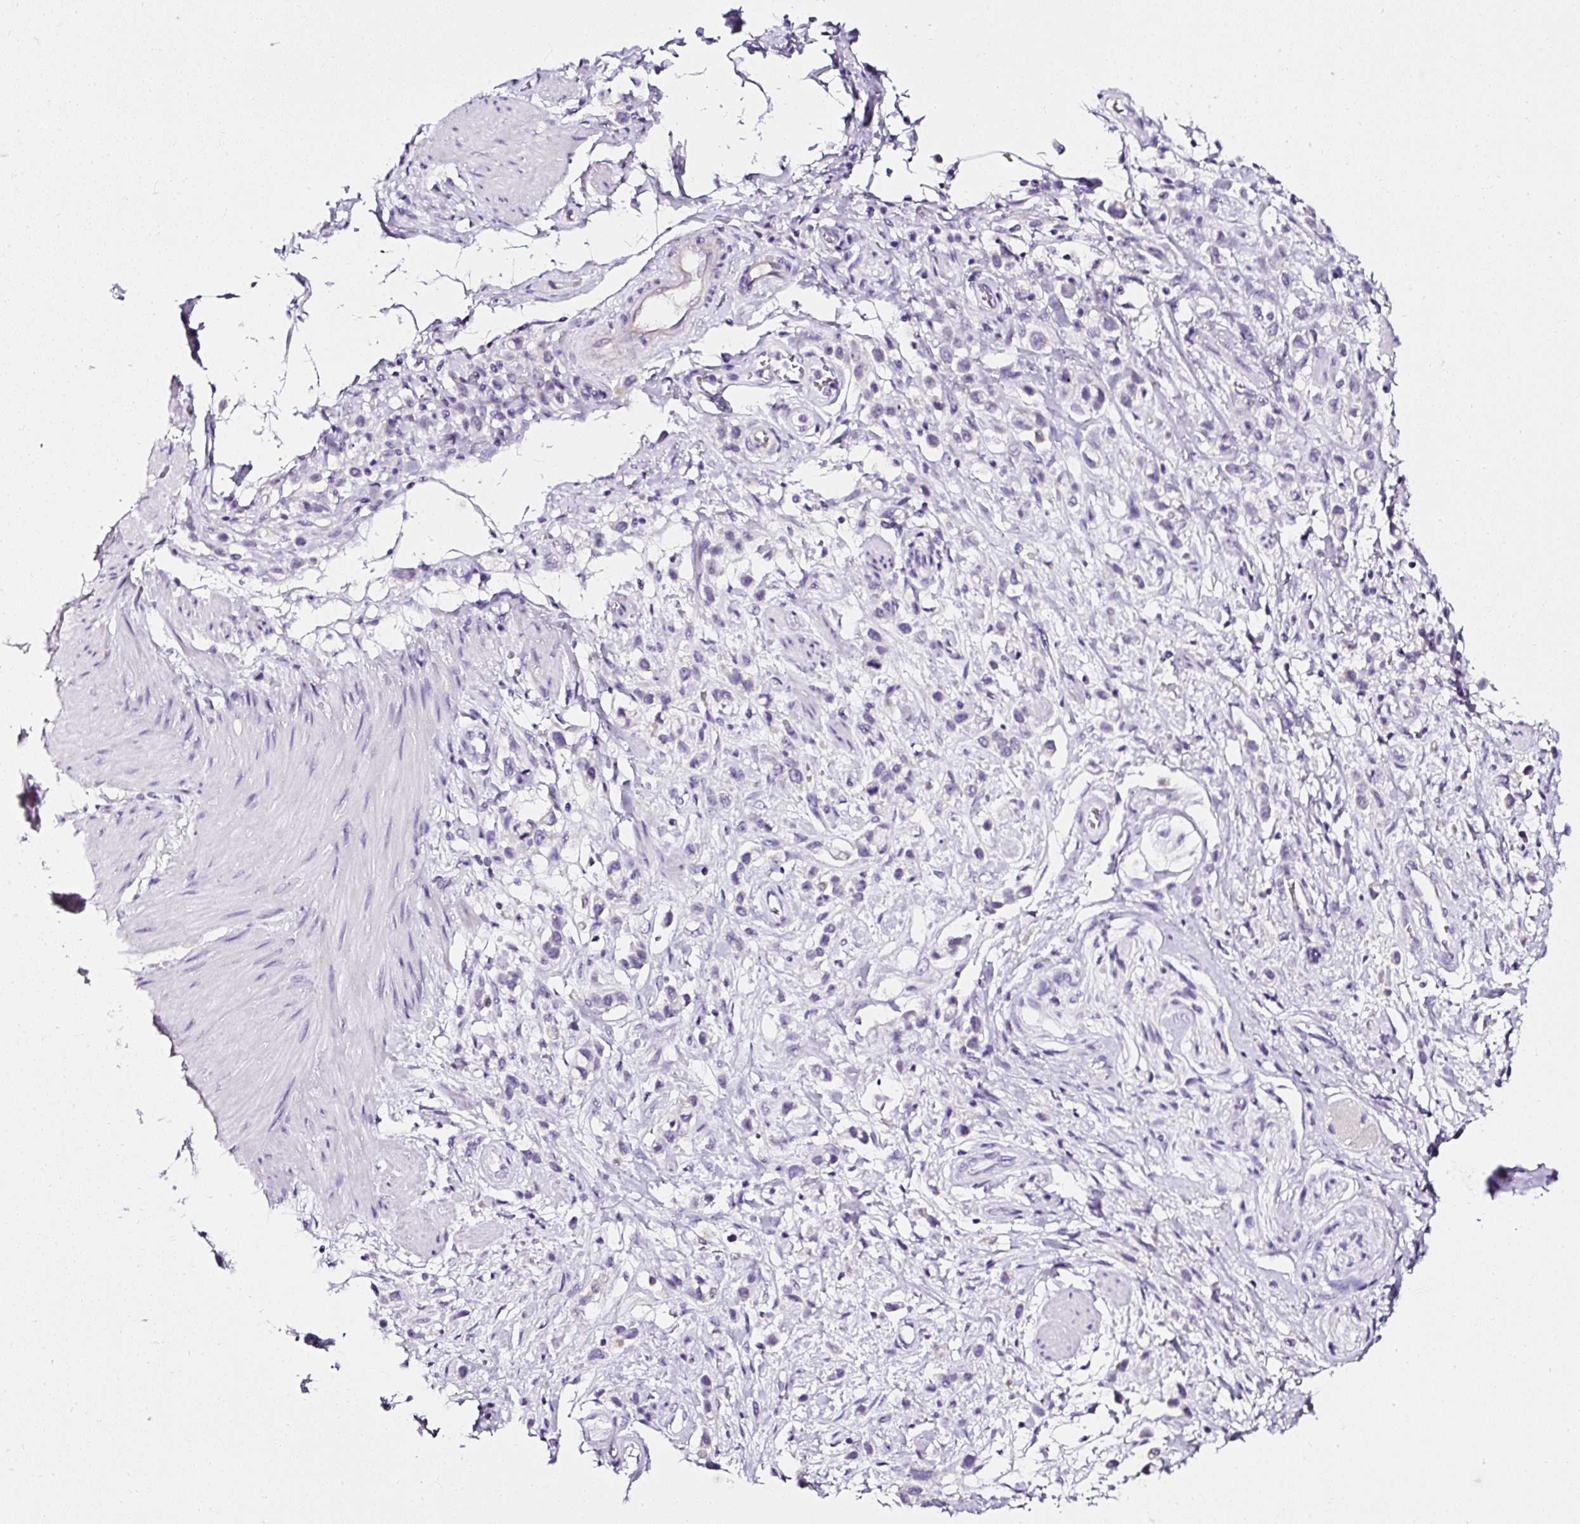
{"staining": {"intensity": "negative", "quantity": "none", "location": "none"}, "tissue": "stomach cancer", "cell_type": "Tumor cells", "image_type": "cancer", "snomed": [{"axis": "morphology", "description": "Adenocarcinoma, NOS"}, {"axis": "topography", "description": "Stomach"}], "caption": "This is a photomicrograph of immunohistochemistry (IHC) staining of stomach adenocarcinoma, which shows no expression in tumor cells.", "gene": "ATP2A1", "patient": {"sex": "female", "age": 65}}